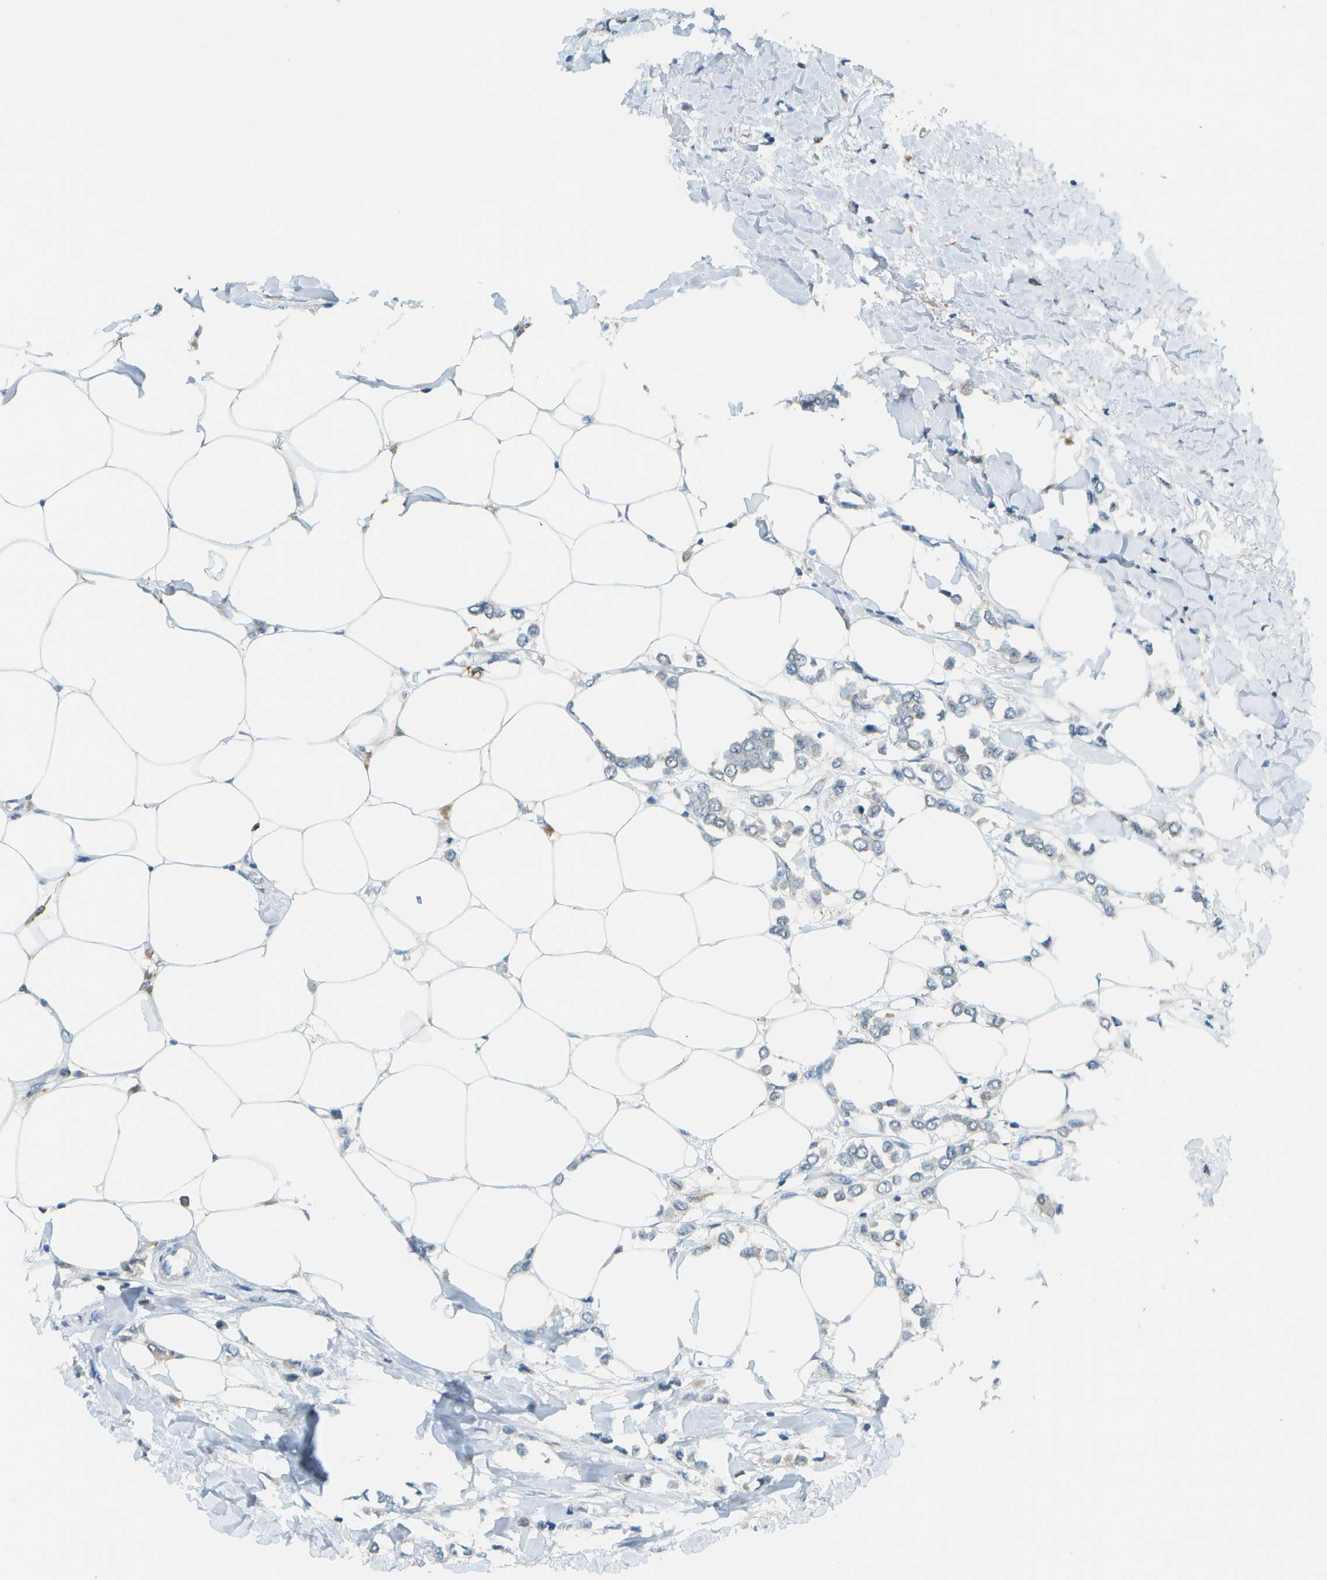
{"staining": {"intensity": "negative", "quantity": "none", "location": "none"}, "tissue": "breast cancer", "cell_type": "Tumor cells", "image_type": "cancer", "snomed": [{"axis": "morphology", "description": "Lobular carcinoma"}, {"axis": "topography", "description": "Breast"}], "caption": "Tumor cells show no significant protein expression in breast cancer. (DAB IHC with hematoxylin counter stain).", "gene": "CDH23", "patient": {"sex": "female", "age": 51}}